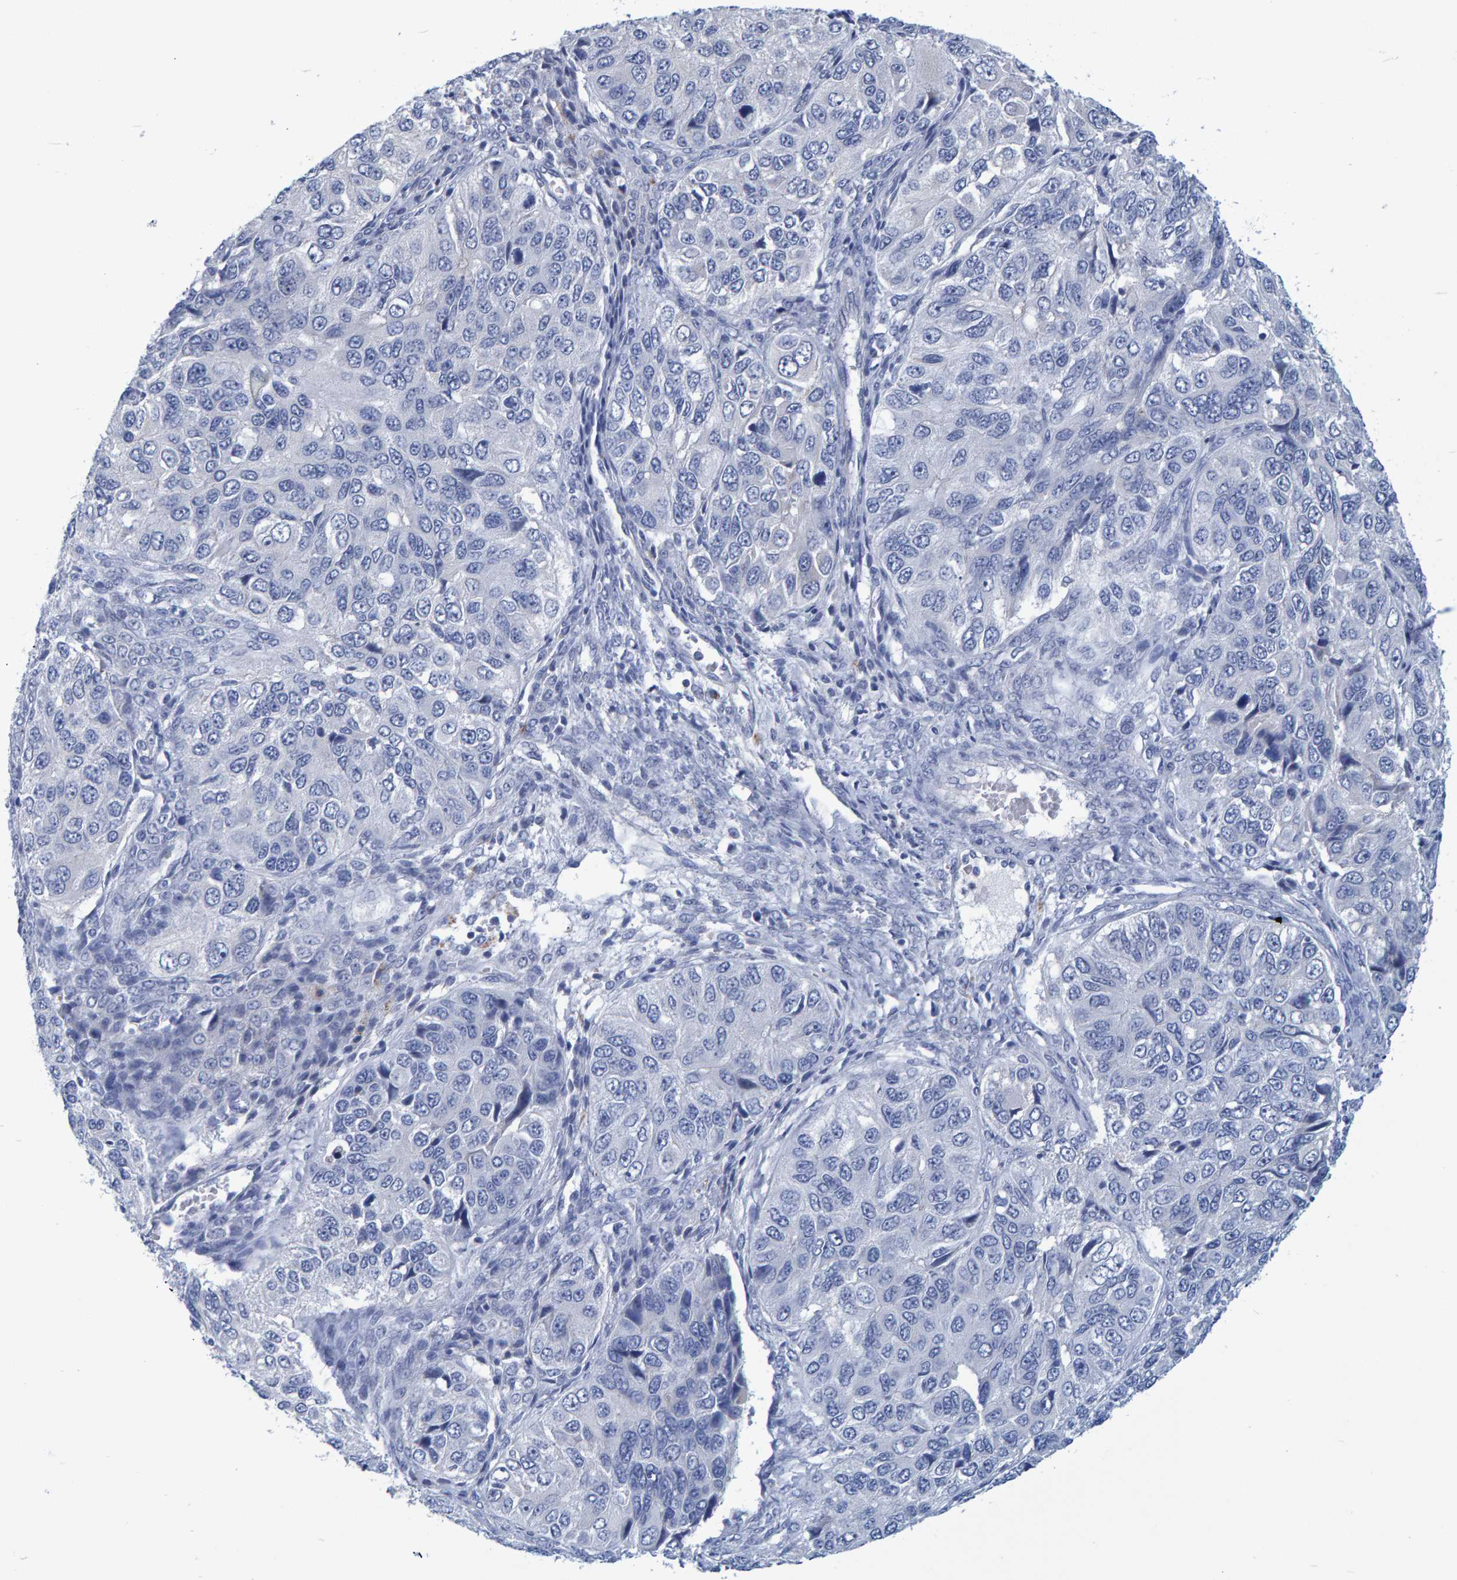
{"staining": {"intensity": "negative", "quantity": "none", "location": "none"}, "tissue": "ovarian cancer", "cell_type": "Tumor cells", "image_type": "cancer", "snomed": [{"axis": "morphology", "description": "Carcinoma, endometroid"}, {"axis": "topography", "description": "Ovary"}], "caption": "The immunohistochemistry (IHC) histopathology image has no significant expression in tumor cells of endometroid carcinoma (ovarian) tissue. (DAB immunohistochemistry, high magnification).", "gene": "PROCA1", "patient": {"sex": "female", "age": 51}}